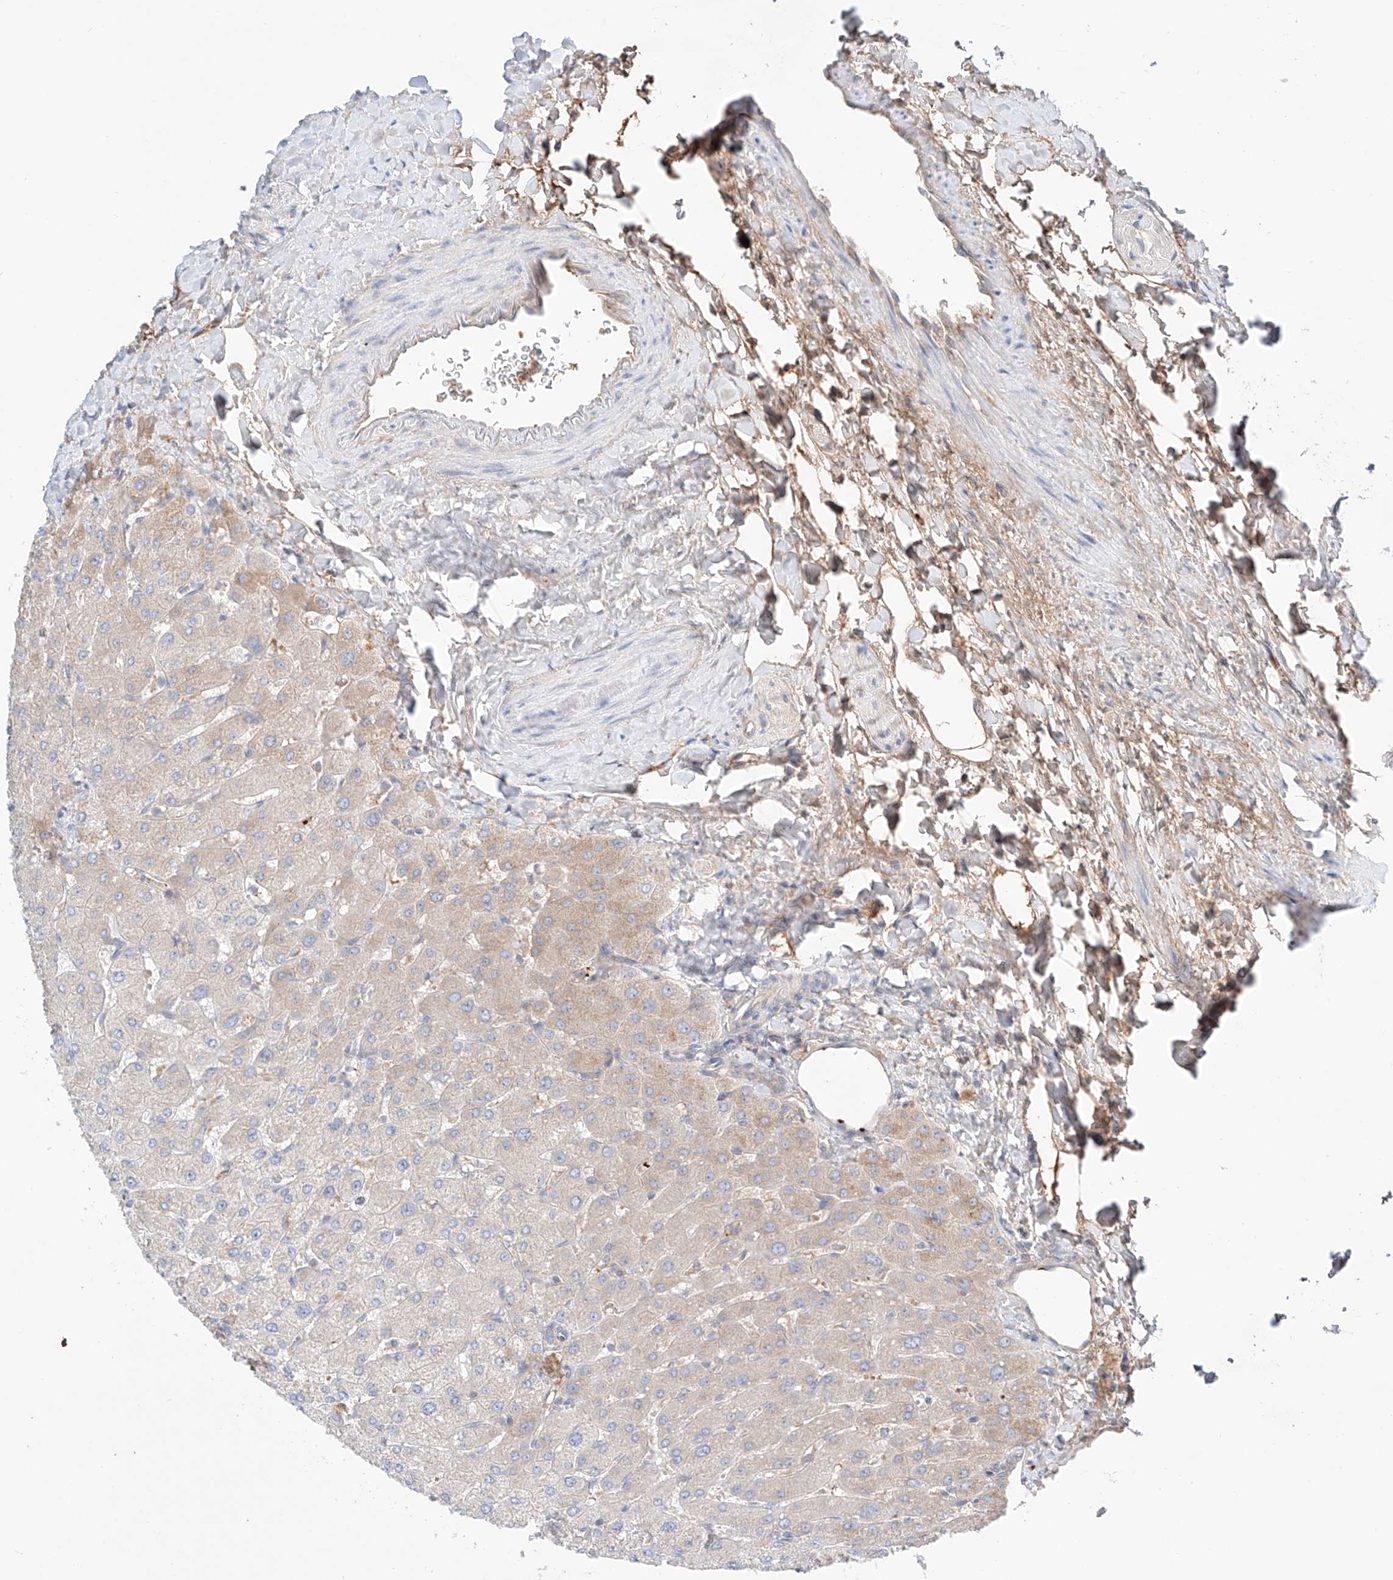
{"staining": {"intensity": "negative", "quantity": "none", "location": "none"}, "tissue": "liver", "cell_type": "Cholangiocytes", "image_type": "normal", "snomed": [{"axis": "morphology", "description": "Normal tissue, NOS"}, {"axis": "topography", "description": "Liver"}], "caption": "IHC image of benign liver stained for a protein (brown), which displays no positivity in cholangiocytes. (DAB (3,3'-diaminobenzidine) IHC with hematoxylin counter stain).", "gene": "PGGT1B", "patient": {"sex": "male", "age": 55}}